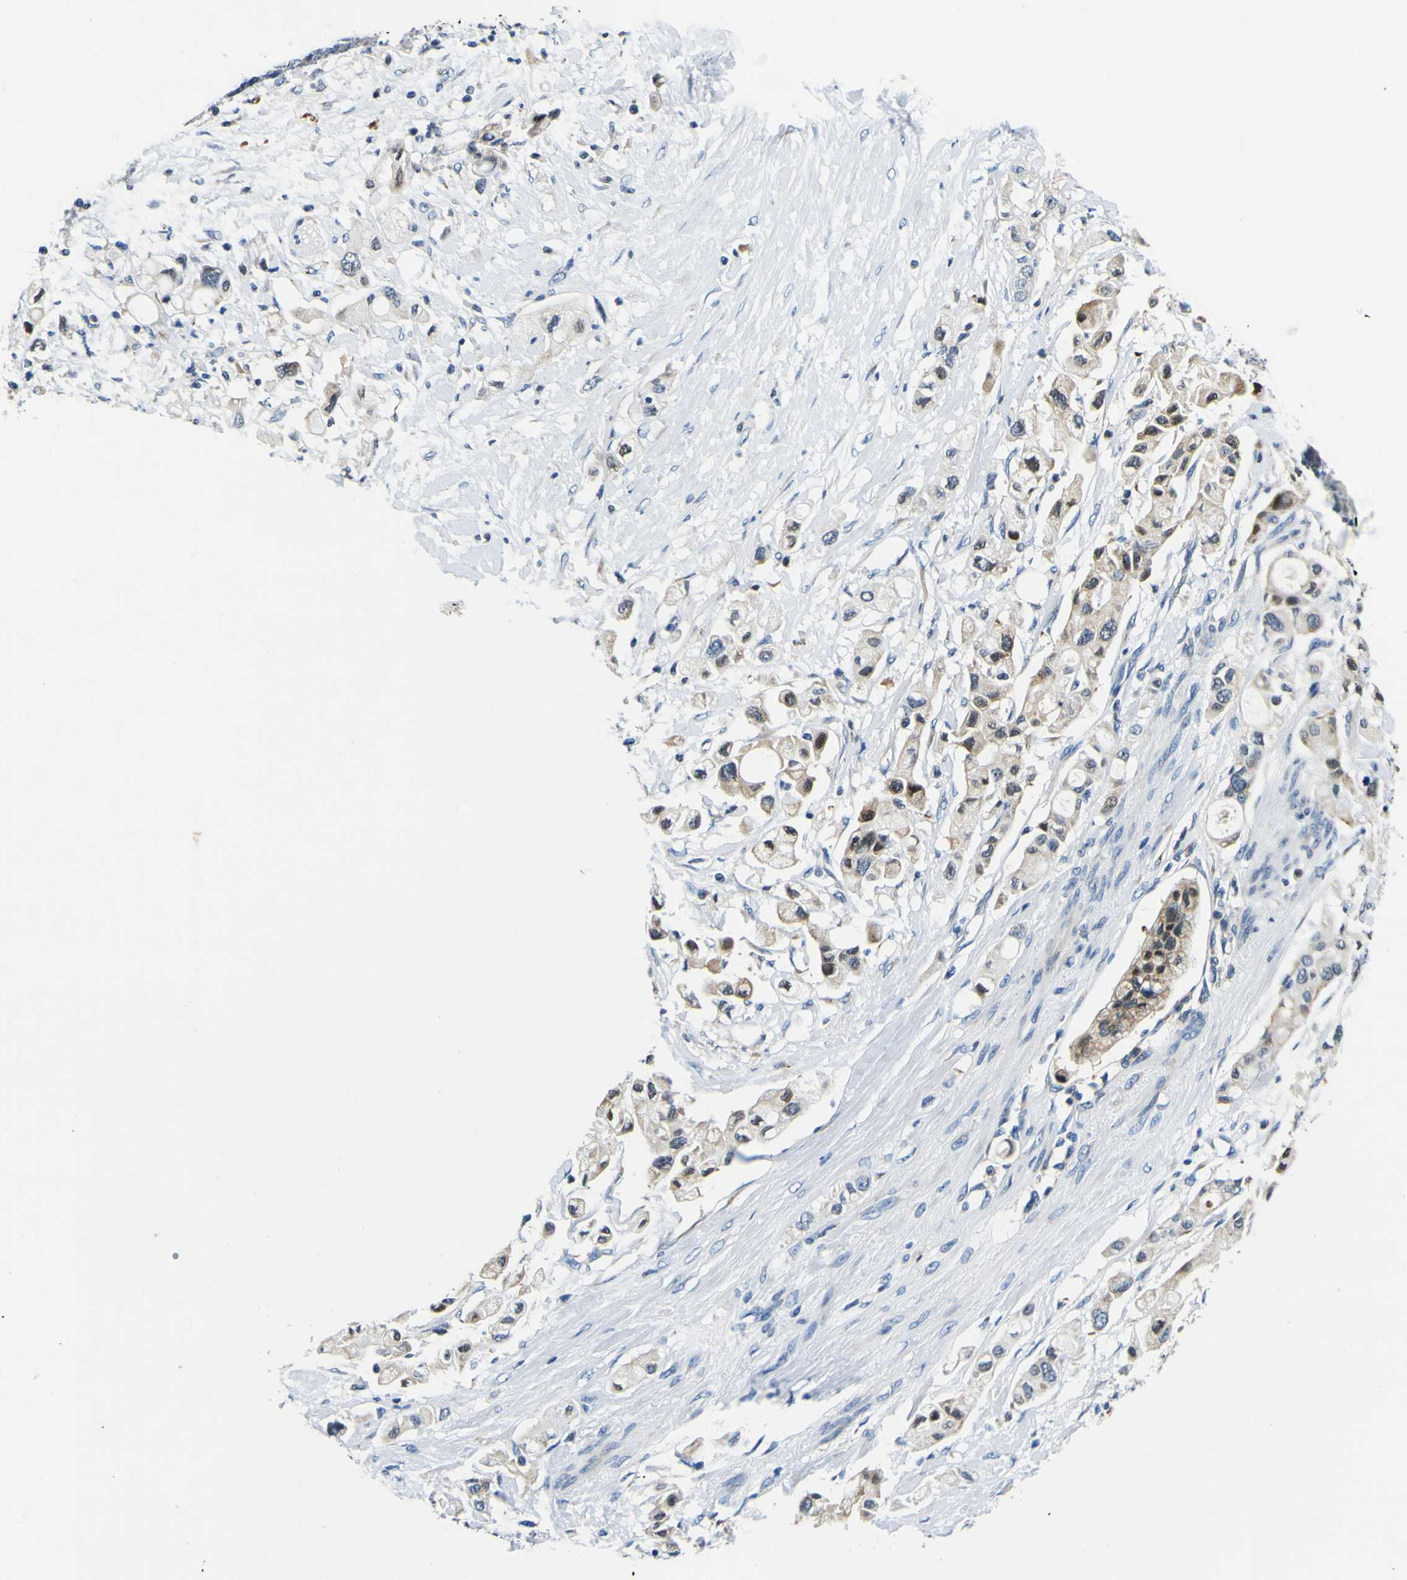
{"staining": {"intensity": "moderate", "quantity": "<25%", "location": "cytoplasmic/membranous"}, "tissue": "pancreatic cancer", "cell_type": "Tumor cells", "image_type": "cancer", "snomed": [{"axis": "morphology", "description": "Adenocarcinoma, NOS"}, {"axis": "topography", "description": "Pancreas"}], "caption": "Pancreatic adenocarcinoma stained for a protein (brown) reveals moderate cytoplasmic/membranous positive expression in about <25% of tumor cells.", "gene": "NLRP3", "patient": {"sex": "female", "age": 56}}